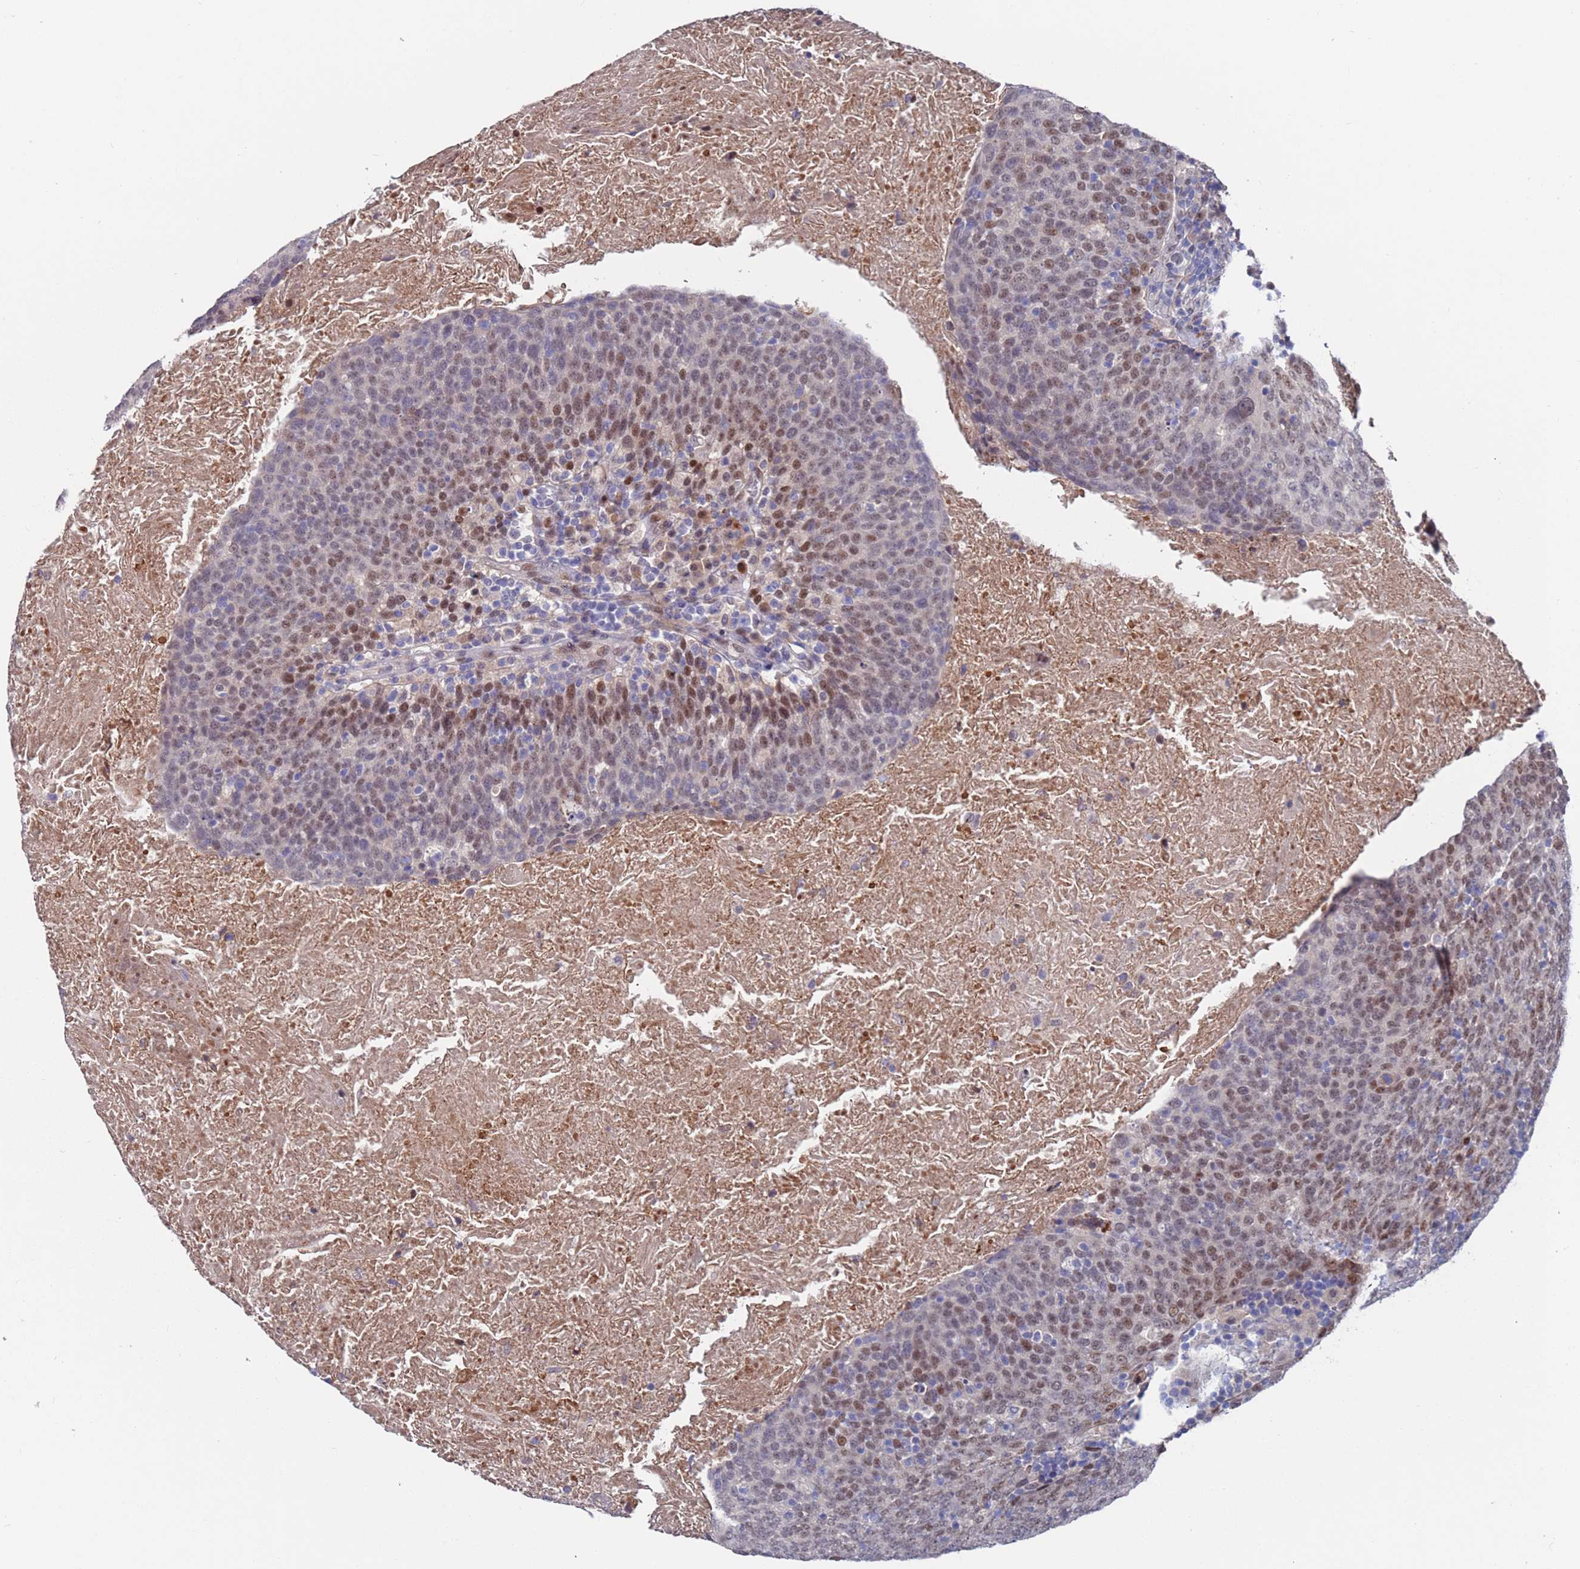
{"staining": {"intensity": "moderate", "quantity": ">75%", "location": "nuclear"}, "tissue": "head and neck cancer", "cell_type": "Tumor cells", "image_type": "cancer", "snomed": [{"axis": "morphology", "description": "Squamous cell carcinoma, NOS"}, {"axis": "morphology", "description": "Squamous cell carcinoma, metastatic, NOS"}, {"axis": "topography", "description": "Lymph node"}, {"axis": "topography", "description": "Head-Neck"}], "caption": "Protein expression analysis of human head and neck cancer (metastatic squamous cell carcinoma) reveals moderate nuclear positivity in approximately >75% of tumor cells. The staining was performed using DAB, with brown indicating positive protein expression. Nuclei are stained blue with hematoxylin.", "gene": "FBXO27", "patient": {"sex": "male", "age": 62}}